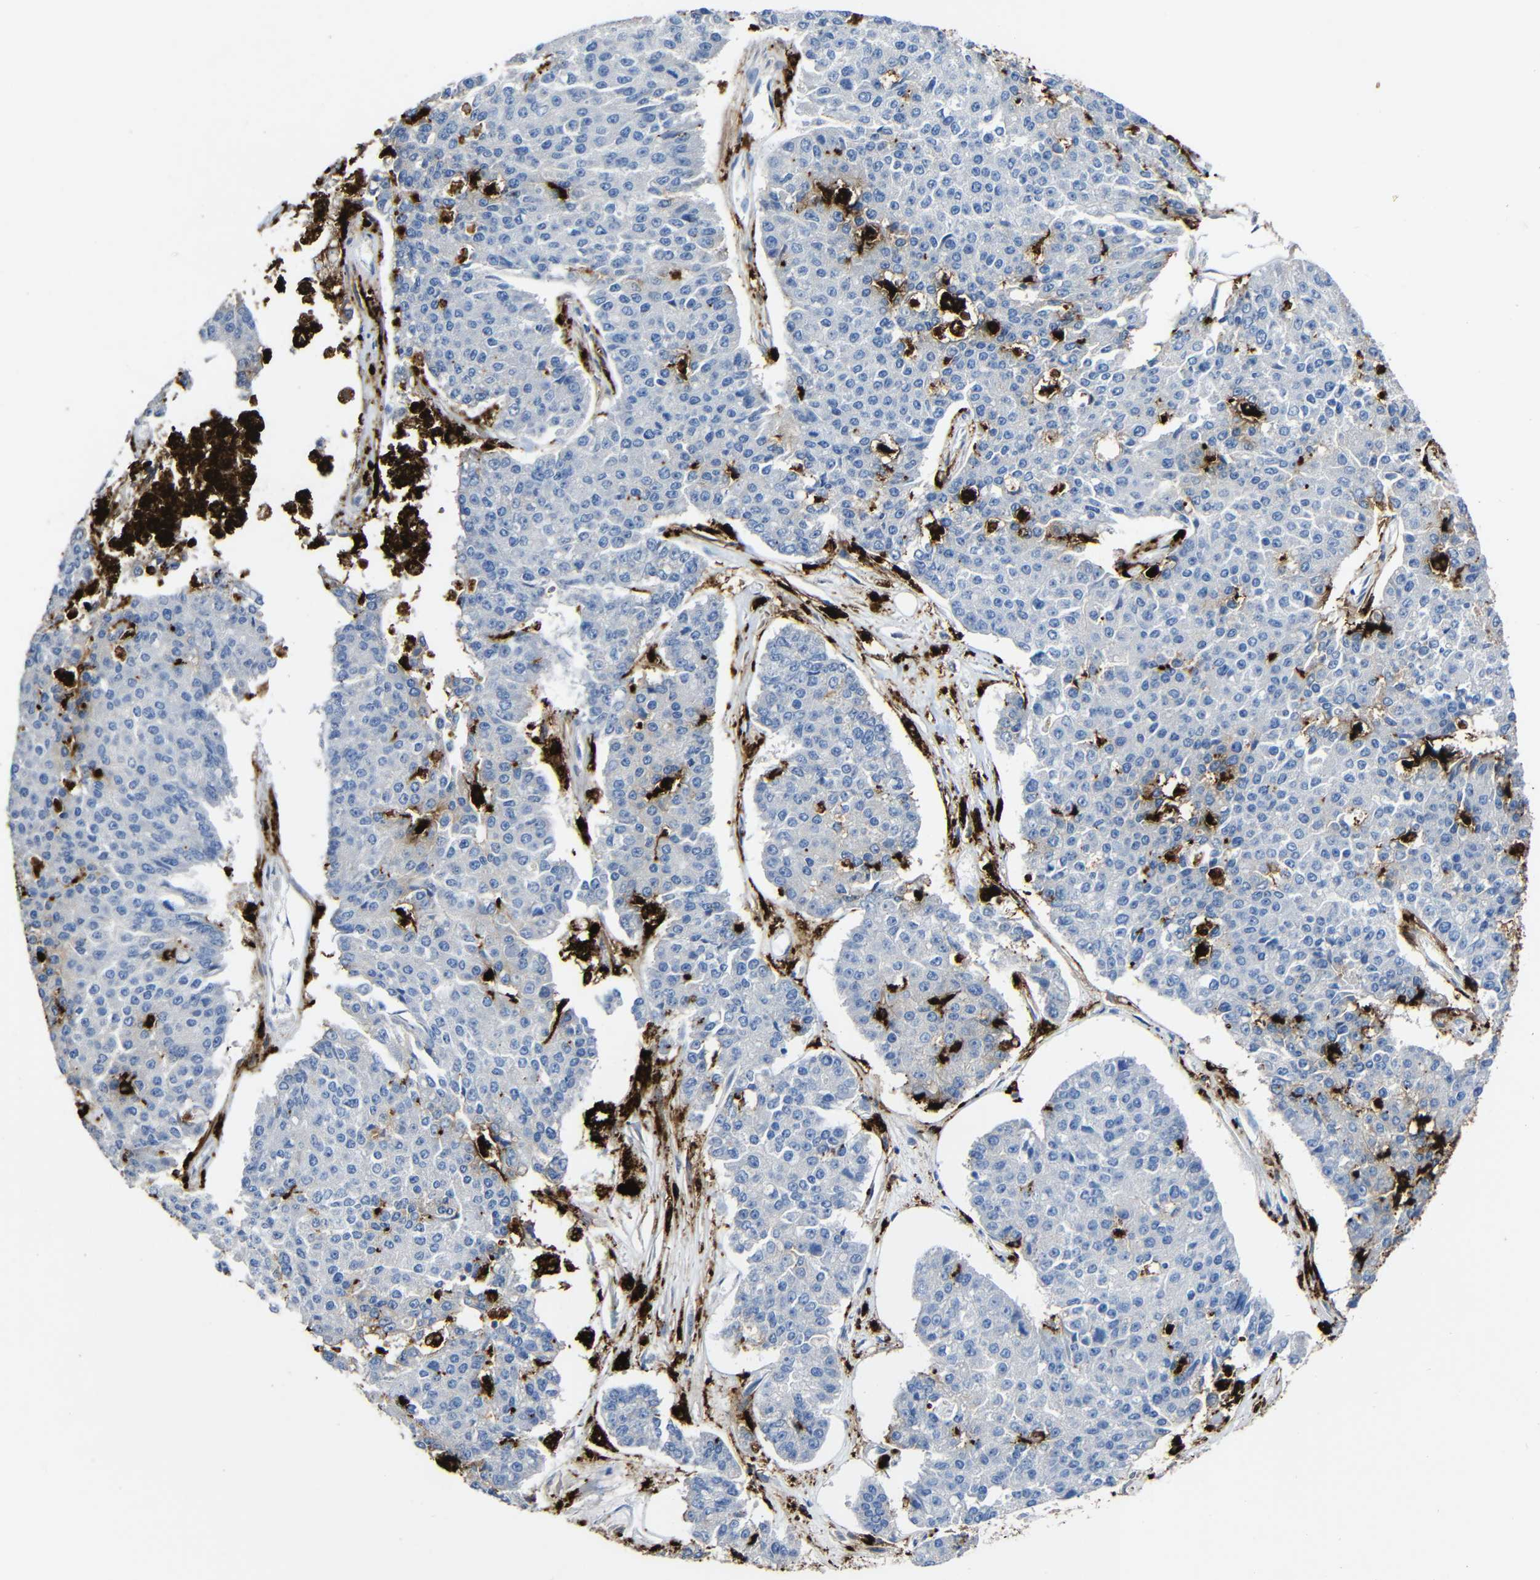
{"staining": {"intensity": "negative", "quantity": "none", "location": "none"}, "tissue": "pancreatic cancer", "cell_type": "Tumor cells", "image_type": "cancer", "snomed": [{"axis": "morphology", "description": "Adenocarcinoma, NOS"}, {"axis": "topography", "description": "Pancreas"}], "caption": "An IHC image of pancreatic cancer is shown. There is no staining in tumor cells of pancreatic cancer.", "gene": "HLA-DMA", "patient": {"sex": "male", "age": 50}}